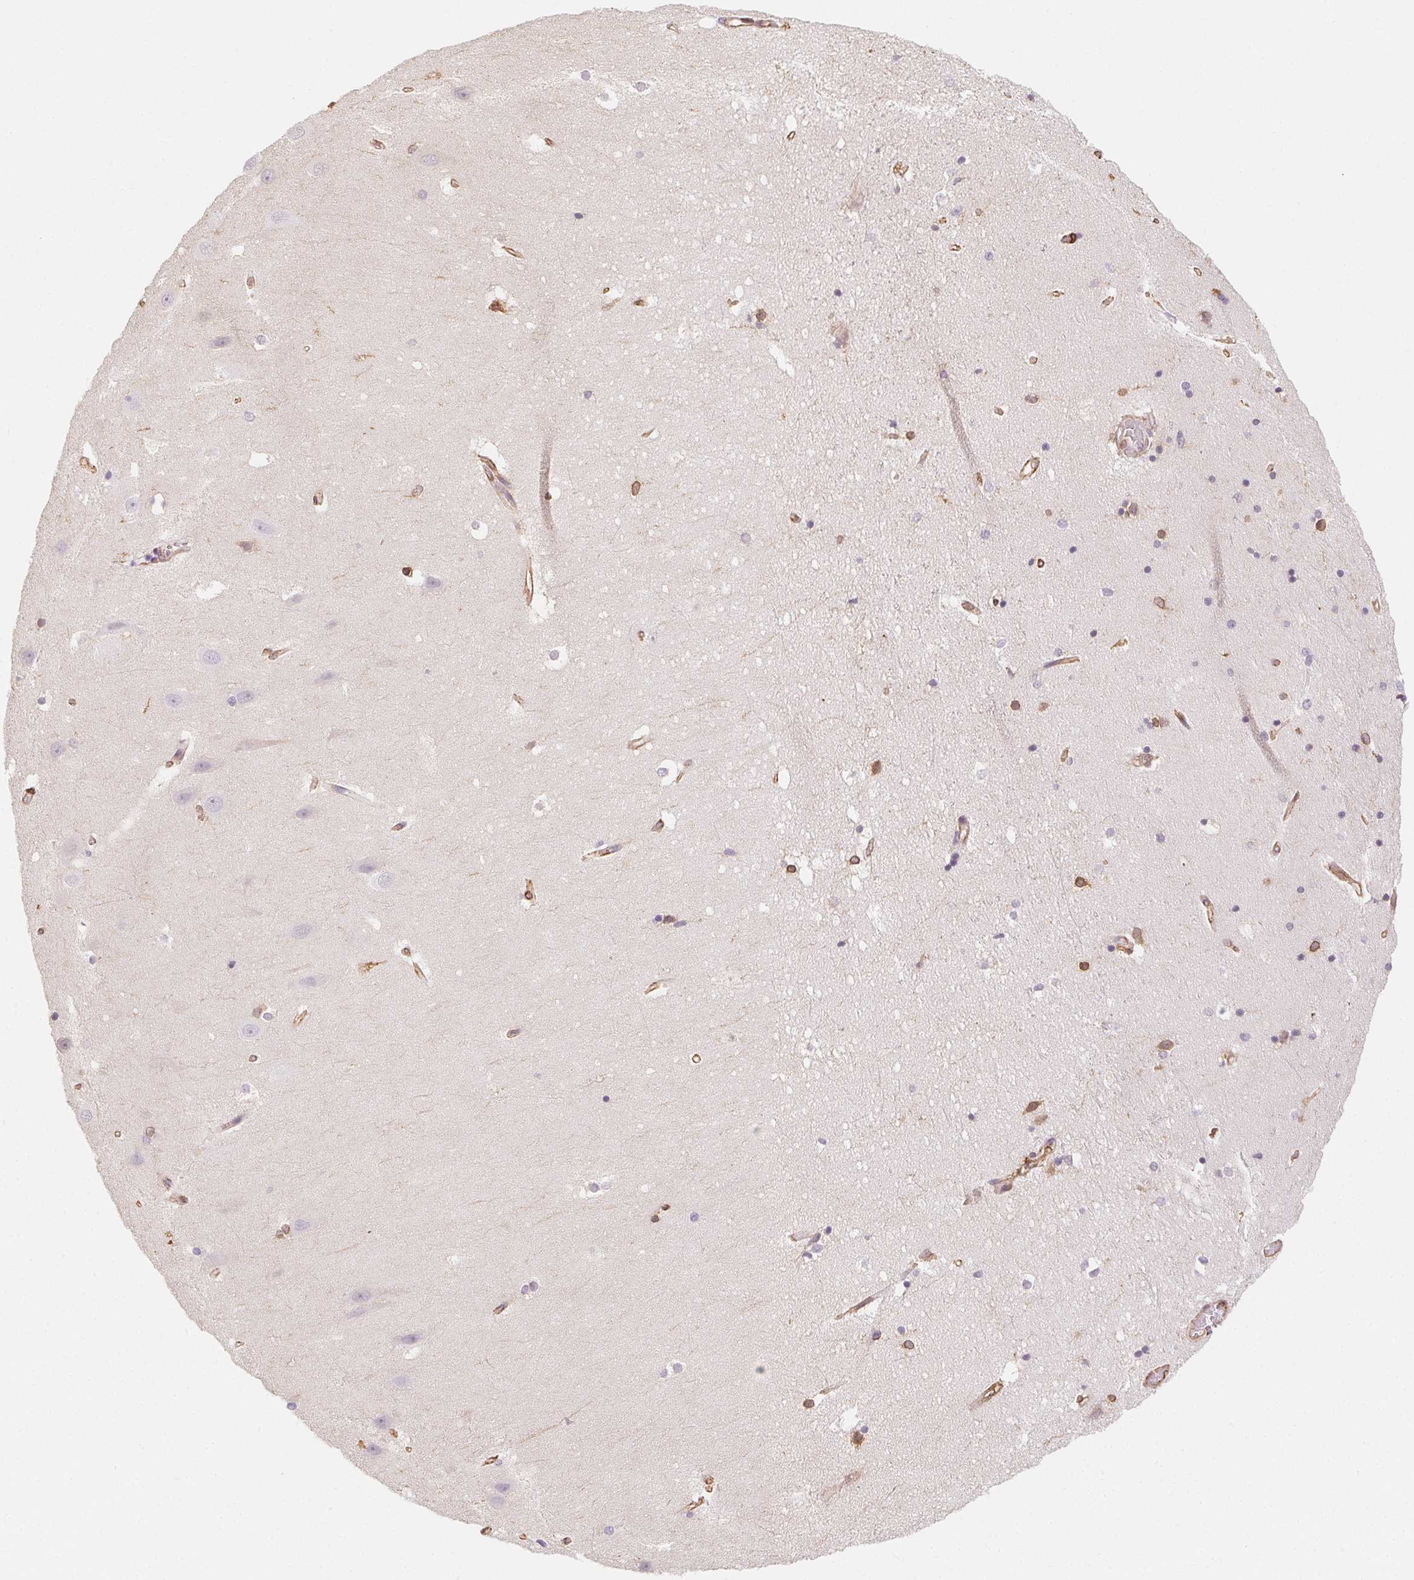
{"staining": {"intensity": "negative", "quantity": "none", "location": "none"}, "tissue": "hippocampus", "cell_type": "Glial cells", "image_type": "normal", "snomed": [{"axis": "morphology", "description": "Normal tissue, NOS"}, {"axis": "topography", "description": "Hippocampus"}], "caption": "The image reveals no significant positivity in glial cells of hippocampus.", "gene": "RSBN1", "patient": {"sex": "male", "age": 63}}